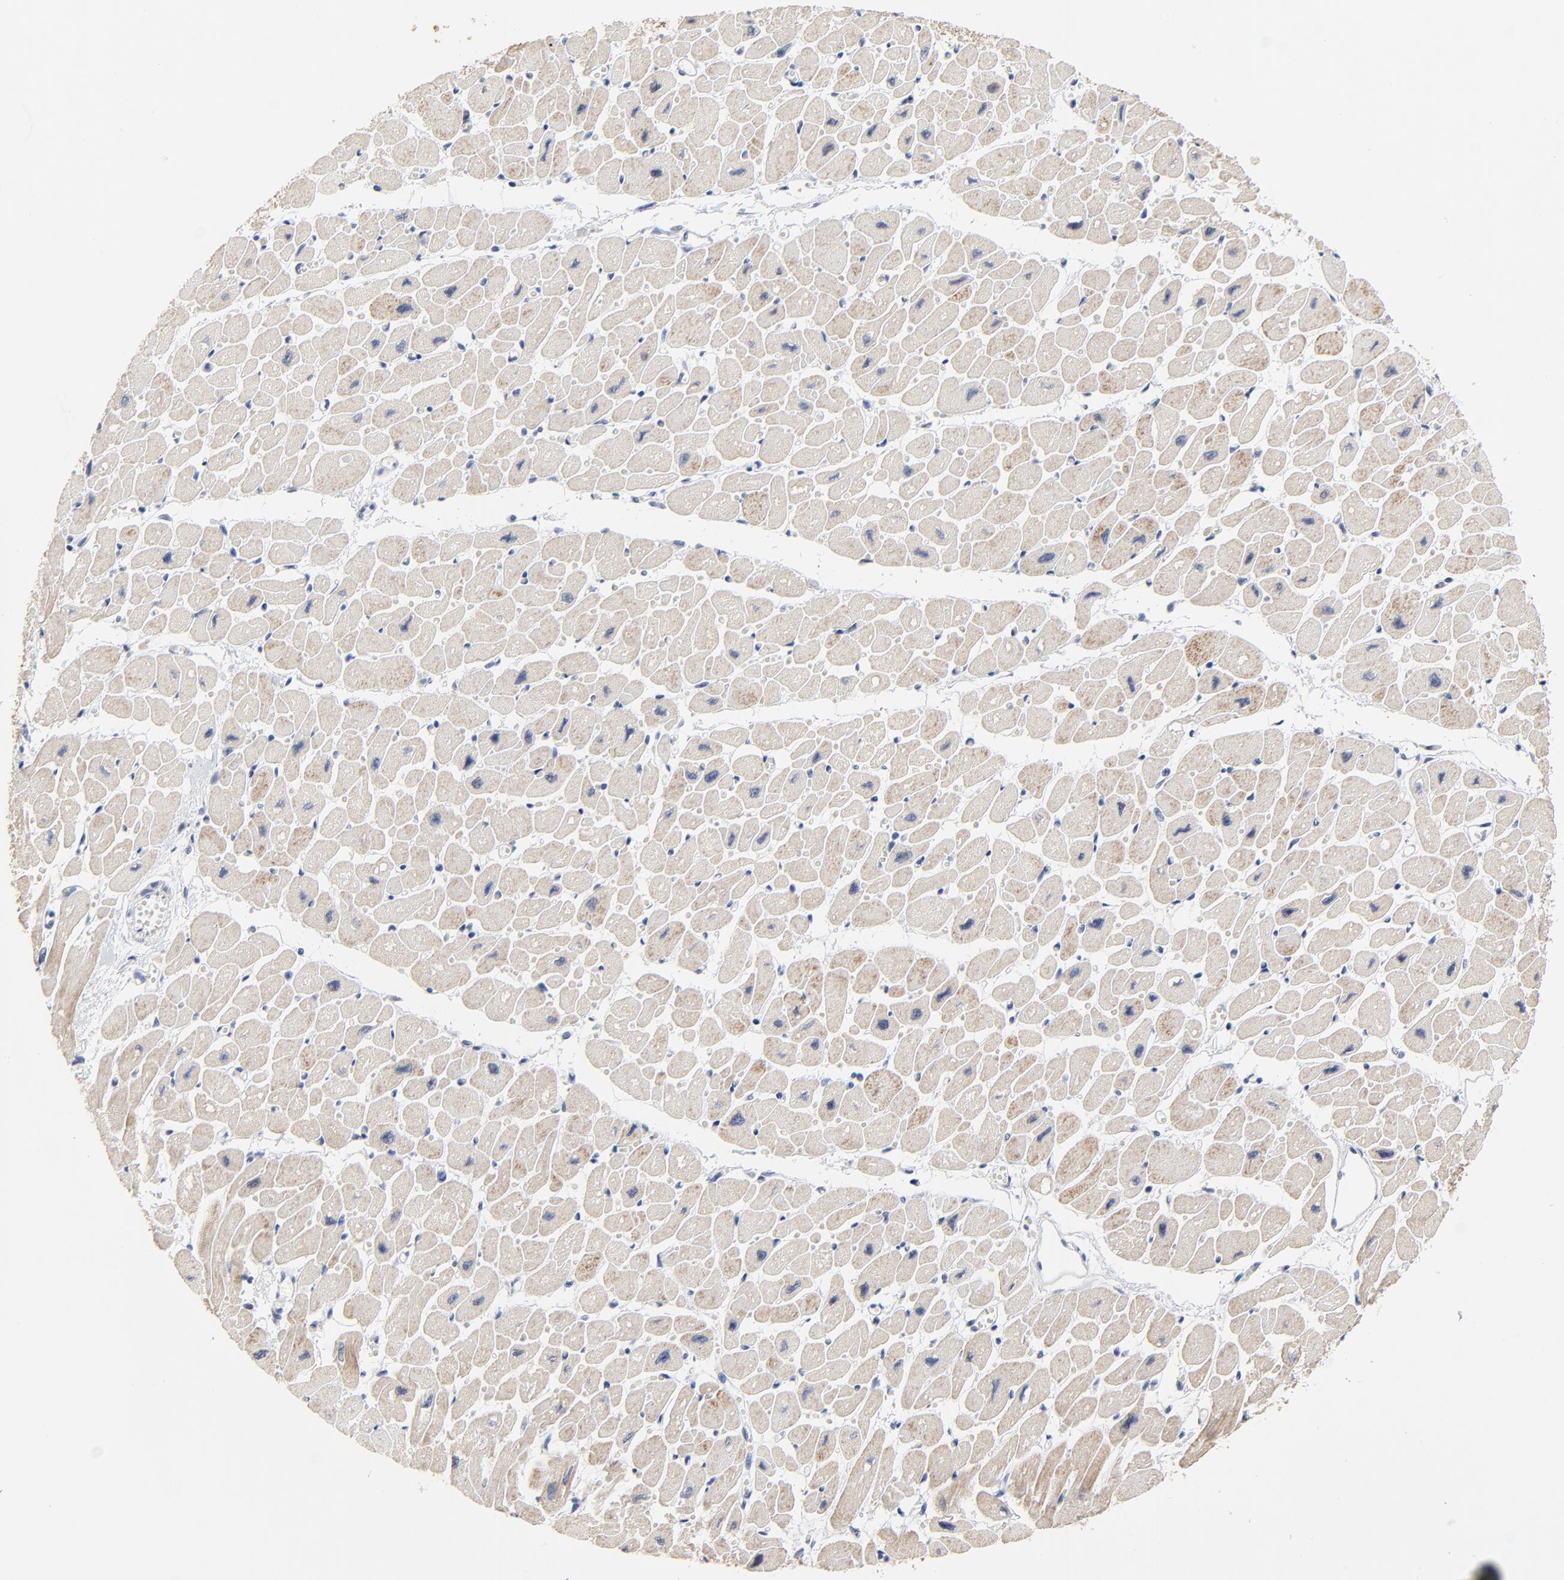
{"staining": {"intensity": "weak", "quantity": ">75%", "location": "cytoplasmic/membranous"}, "tissue": "heart muscle", "cell_type": "Cardiomyocytes", "image_type": "normal", "snomed": [{"axis": "morphology", "description": "Normal tissue, NOS"}, {"axis": "topography", "description": "Heart"}], "caption": "Immunohistochemical staining of normal heart muscle displays low levels of weak cytoplasmic/membranous positivity in about >75% of cardiomyocytes.", "gene": "LNX1", "patient": {"sex": "female", "age": 54}}